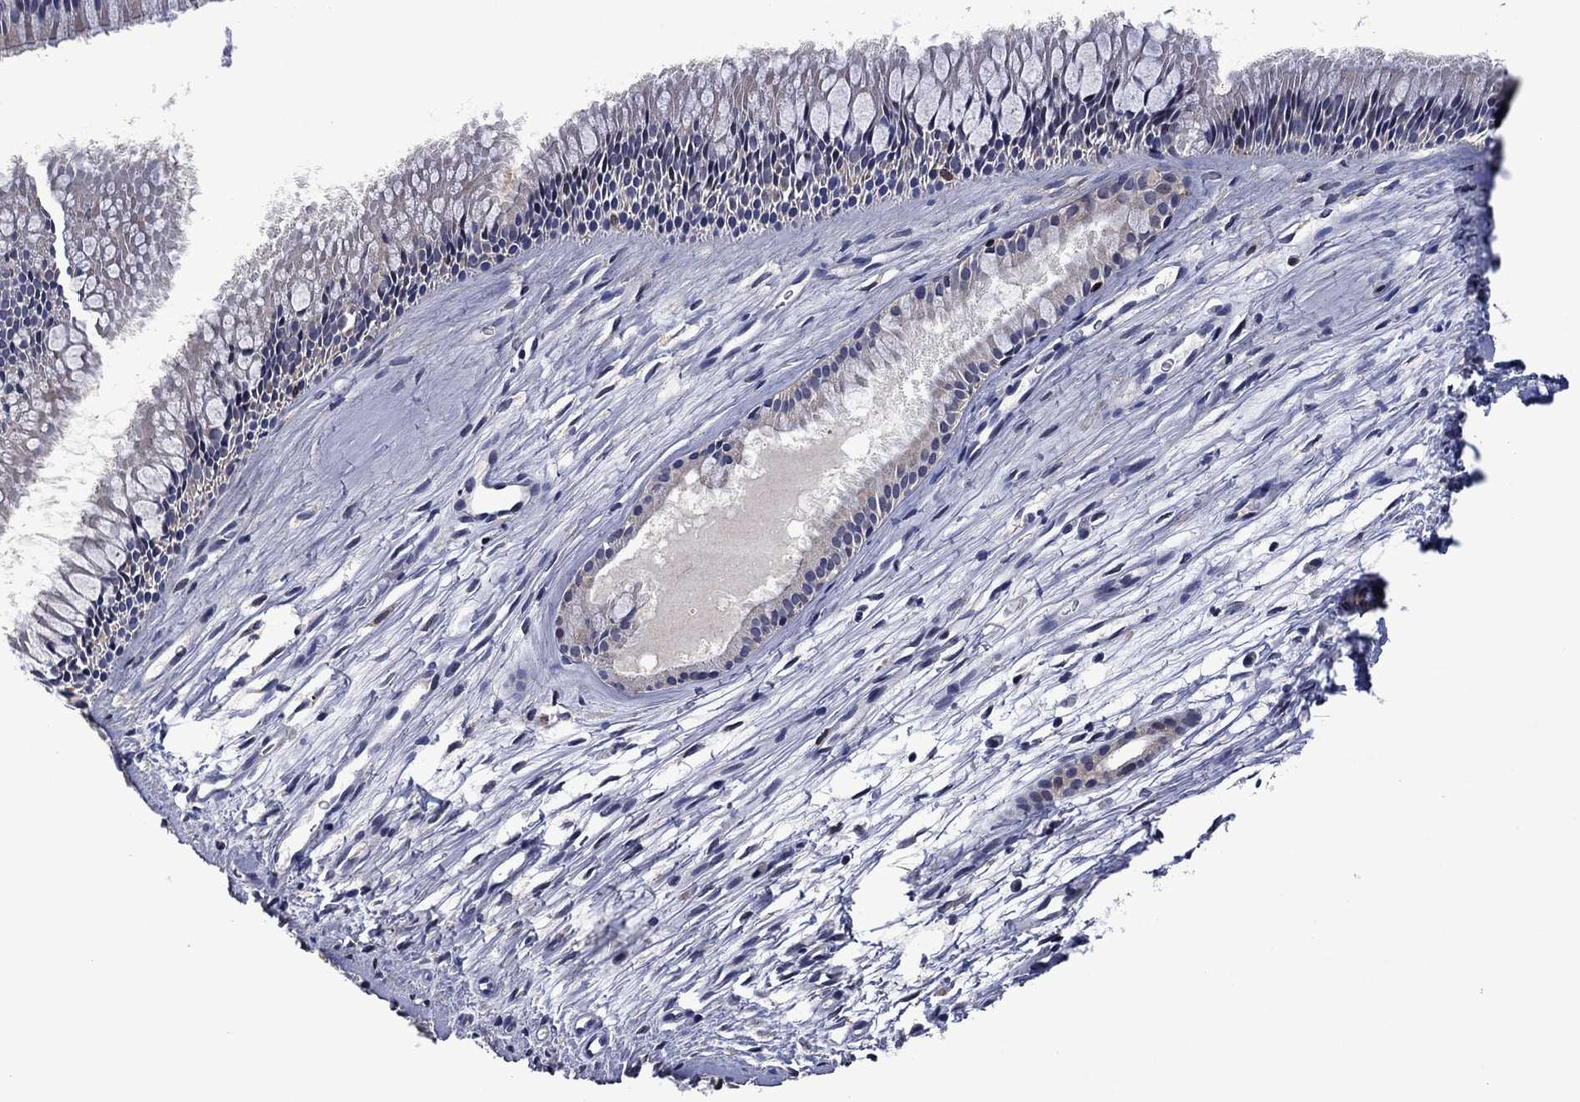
{"staining": {"intensity": "weak", "quantity": "<25%", "location": "cytoplasmic/membranous"}, "tissue": "nasopharynx", "cell_type": "Respiratory epithelial cells", "image_type": "normal", "snomed": [{"axis": "morphology", "description": "Normal tissue, NOS"}, {"axis": "topography", "description": "Nasopharynx"}], "caption": "High magnification brightfield microscopy of normal nasopharynx stained with DAB (brown) and counterstained with hematoxylin (blue): respiratory epithelial cells show no significant staining.", "gene": "PHKA1", "patient": {"sex": "male", "age": 51}}